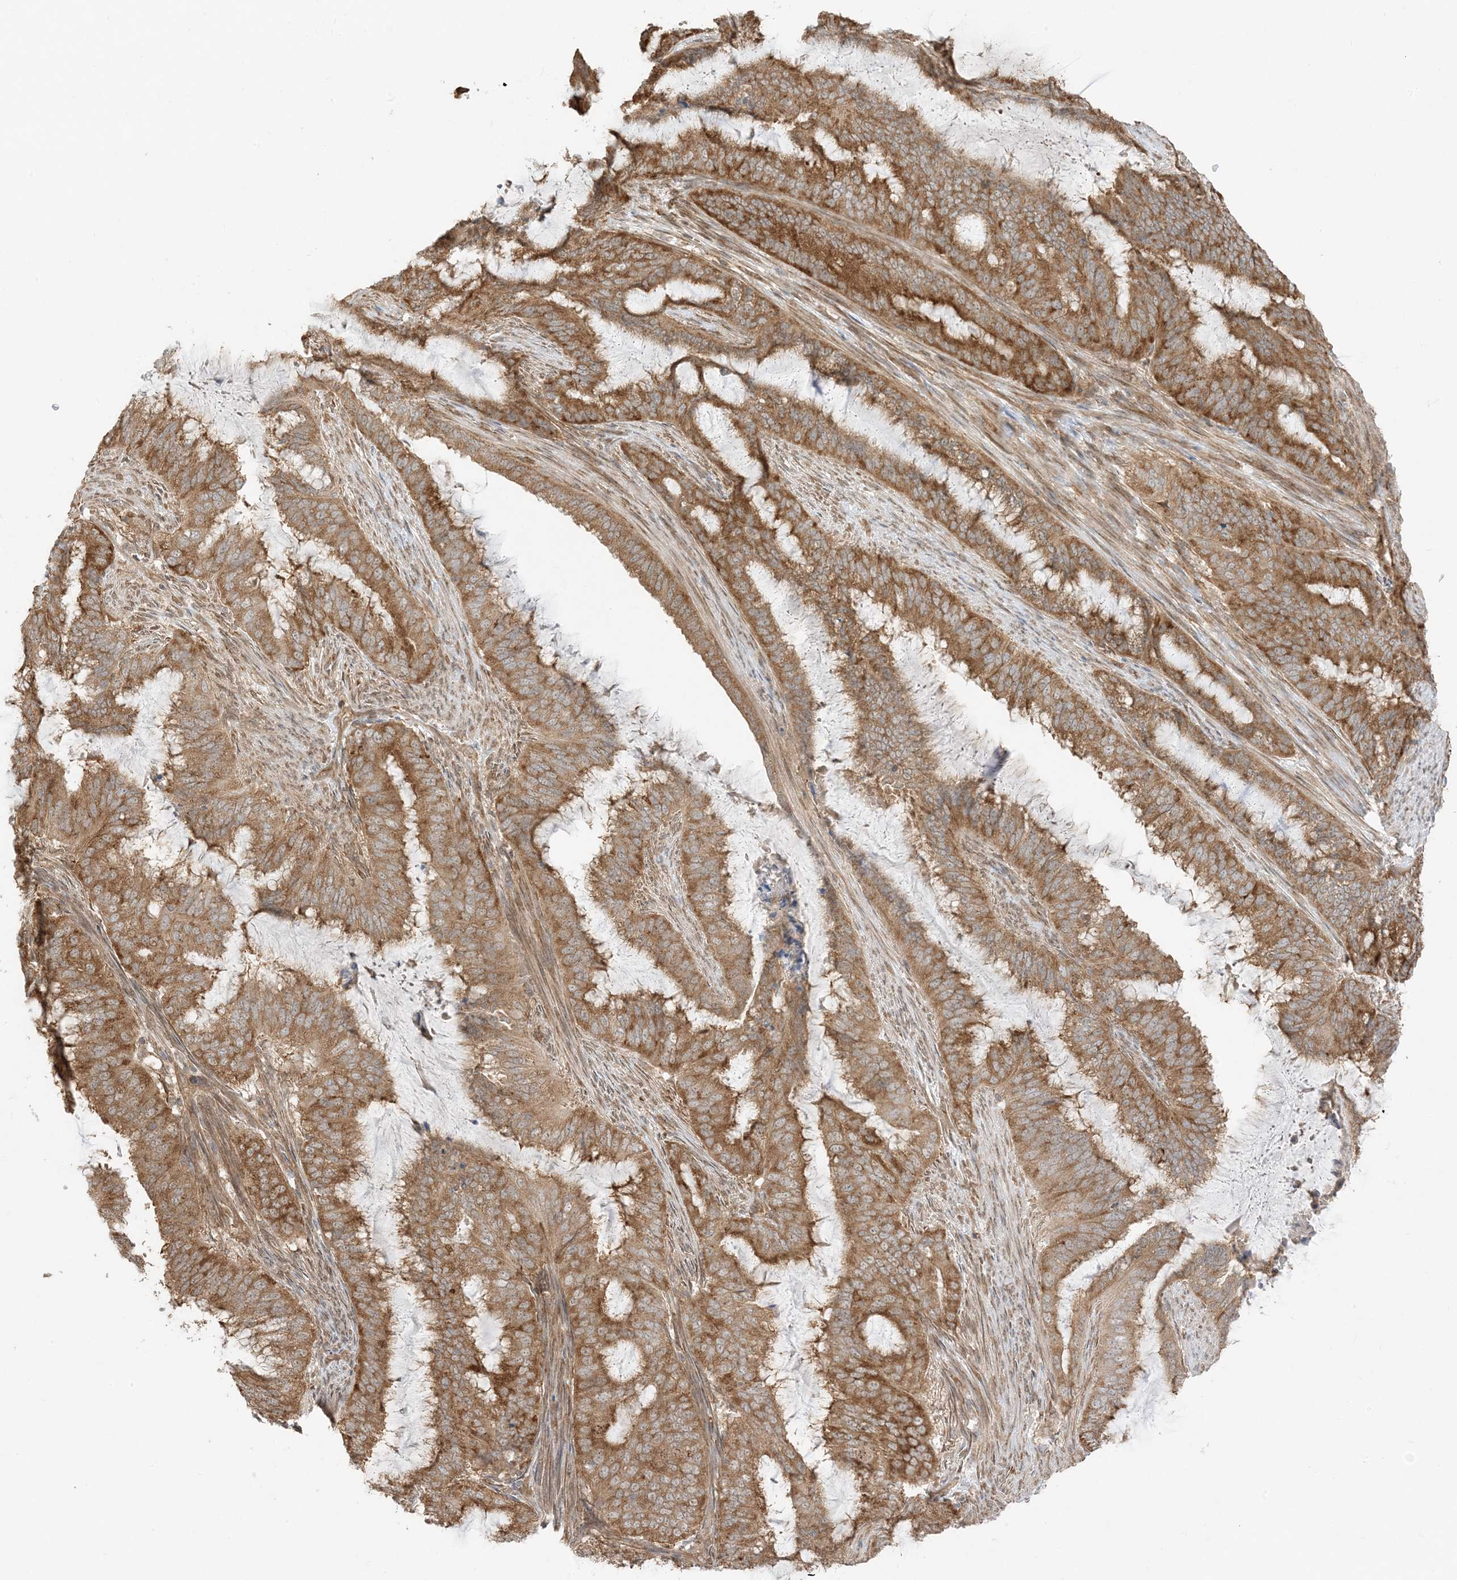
{"staining": {"intensity": "moderate", "quantity": ">75%", "location": "cytoplasmic/membranous"}, "tissue": "endometrial cancer", "cell_type": "Tumor cells", "image_type": "cancer", "snomed": [{"axis": "morphology", "description": "Adenocarcinoma, NOS"}, {"axis": "topography", "description": "Endometrium"}], "caption": "Endometrial cancer (adenocarcinoma) stained with IHC shows moderate cytoplasmic/membranous staining in approximately >75% of tumor cells.", "gene": "UBAP2L", "patient": {"sex": "female", "age": 51}}